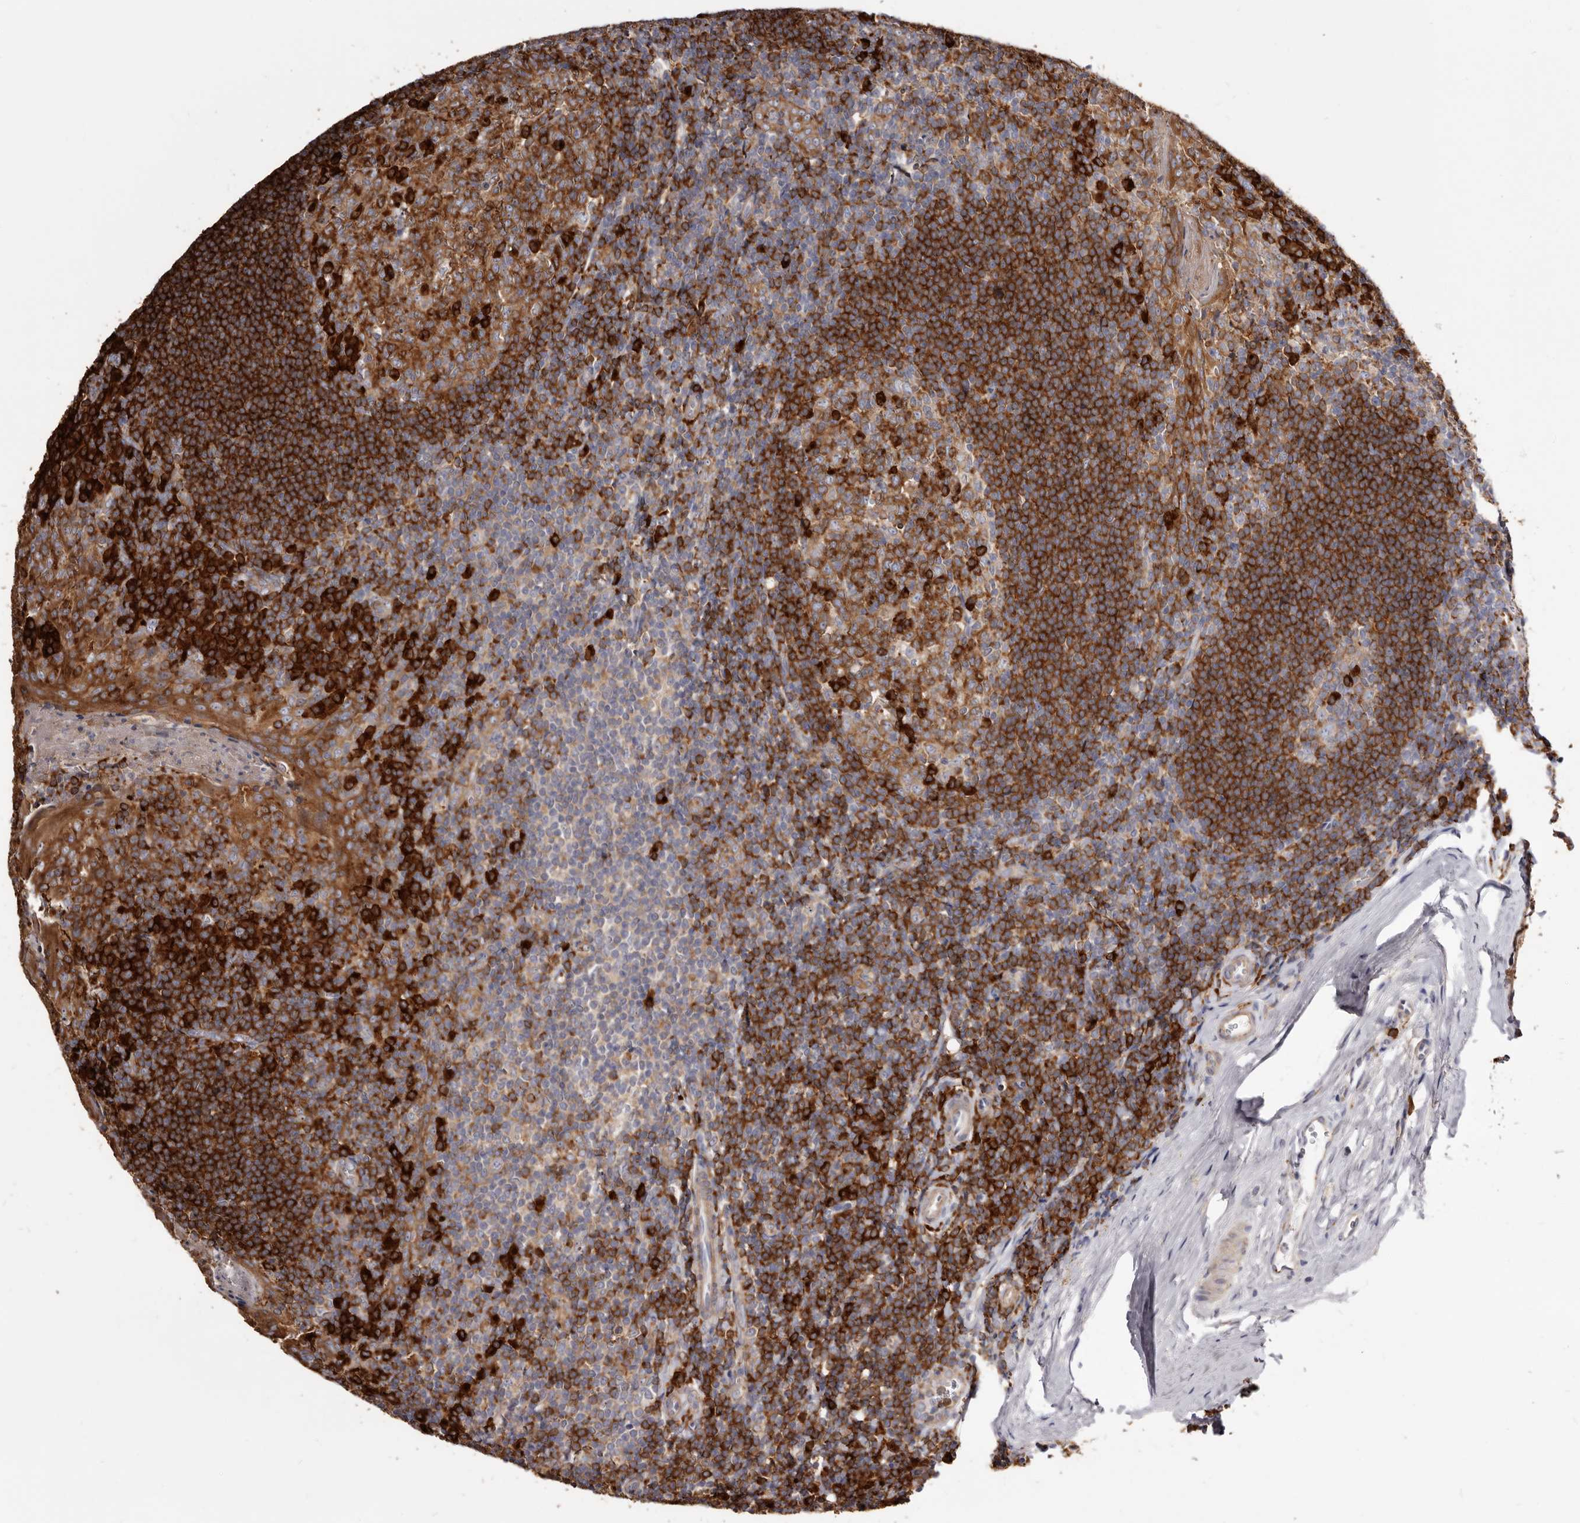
{"staining": {"intensity": "strong", "quantity": ">75%", "location": "cytoplasmic/membranous"}, "tissue": "tonsil", "cell_type": "Germinal center cells", "image_type": "normal", "snomed": [{"axis": "morphology", "description": "Normal tissue, NOS"}, {"axis": "topography", "description": "Tonsil"}], "caption": "A micrograph of human tonsil stained for a protein exhibits strong cytoplasmic/membranous brown staining in germinal center cells.", "gene": "TPD52", "patient": {"sex": "male", "age": 27}}